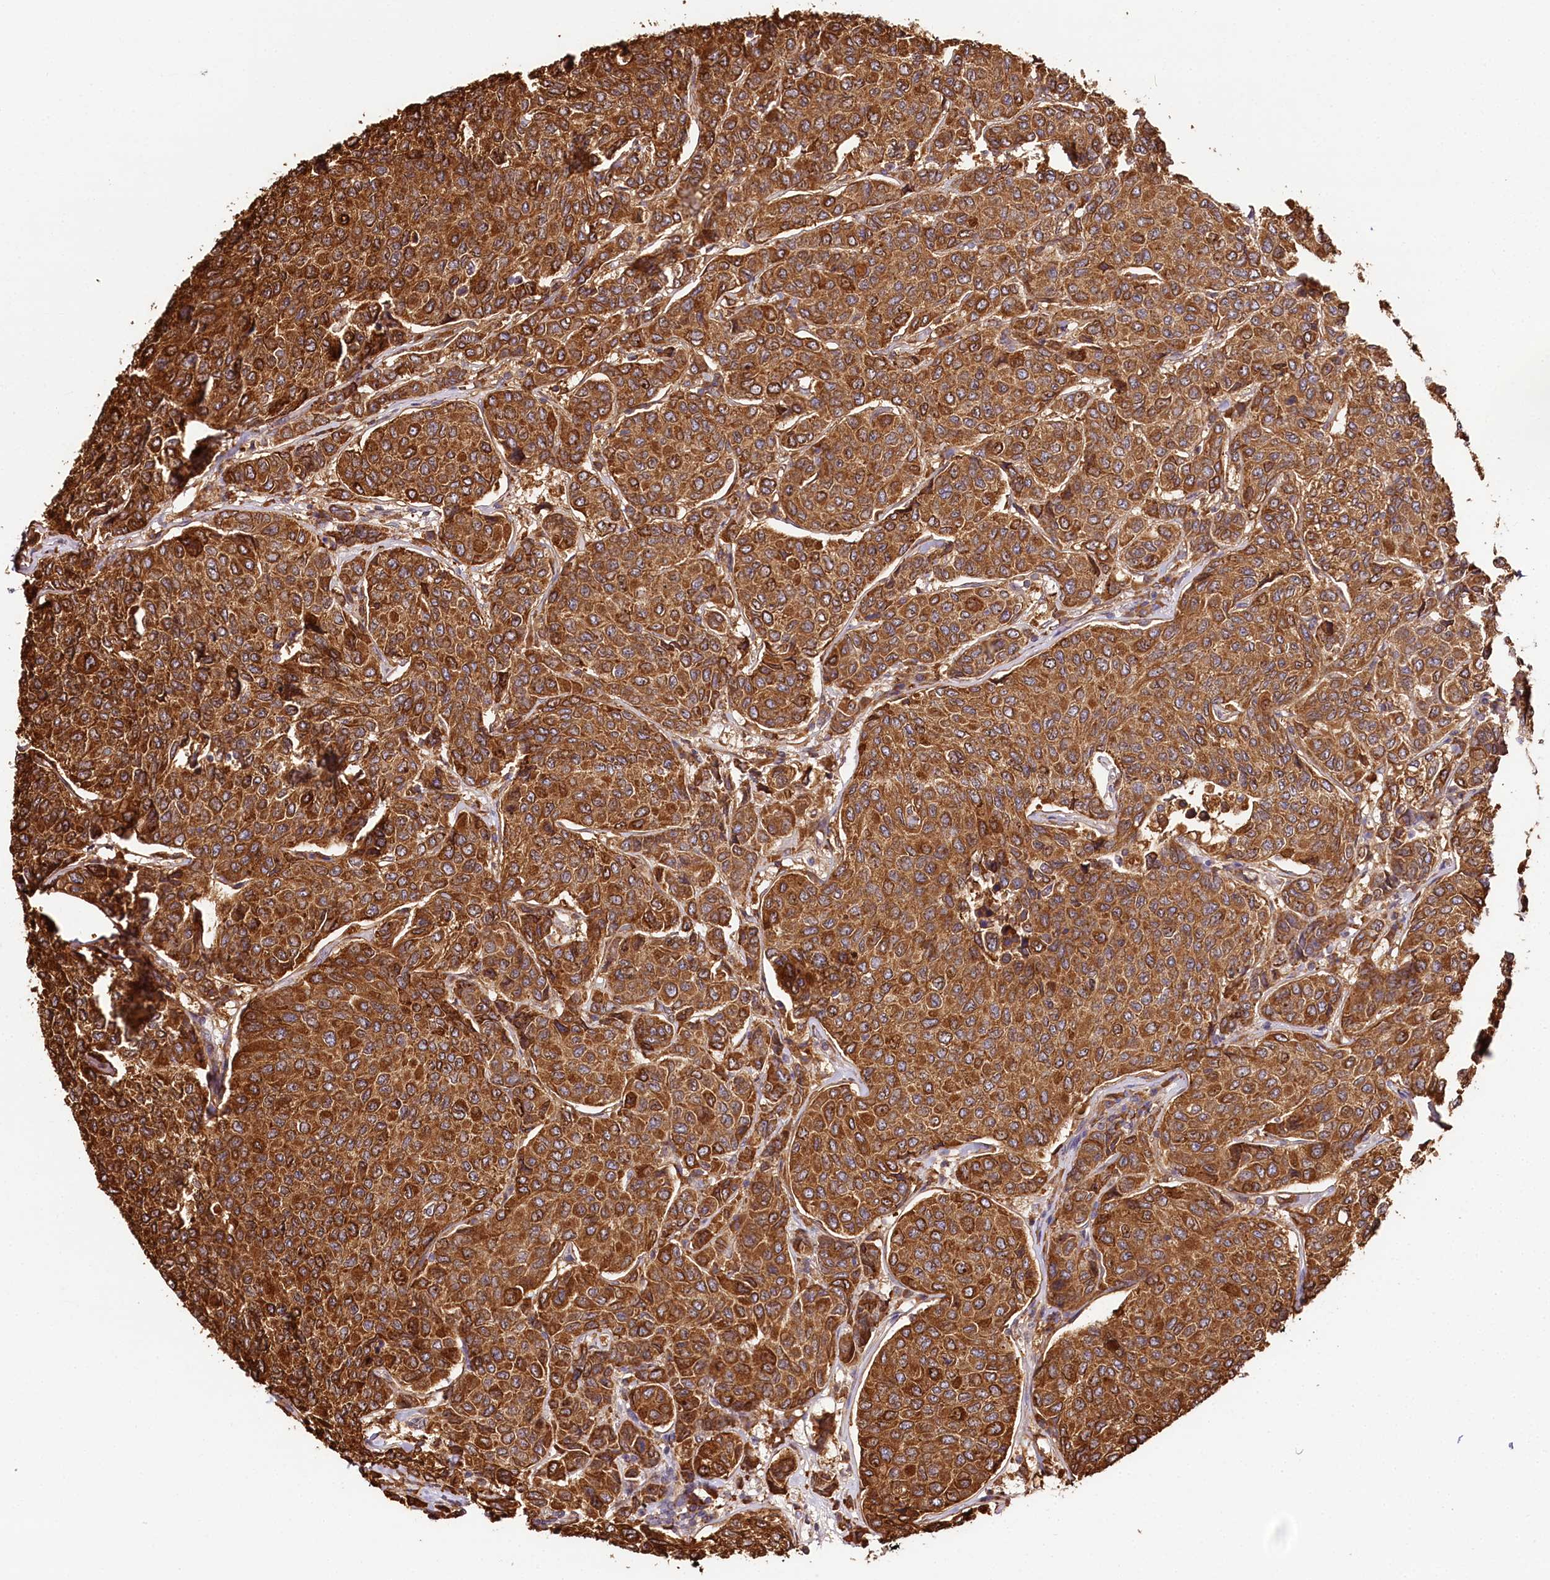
{"staining": {"intensity": "strong", "quantity": ">75%", "location": "cytoplasmic/membranous"}, "tissue": "breast cancer", "cell_type": "Tumor cells", "image_type": "cancer", "snomed": [{"axis": "morphology", "description": "Duct carcinoma"}, {"axis": "topography", "description": "Breast"}], "caption": "An immunohistochemistry histopathology image of neoplastic tissue is shown. Protein staining in brown labels strong cytoplasmic/membranous positivity in breast infiltrating ductal carcinoma within tumor cells. The staining is performed using DAB brown chromogen to label protein expression. The nuclei are counter-stained blue using hematoxylin.", "gene": "VEGFA", "patient": {"sex": "female", "age": 55}}